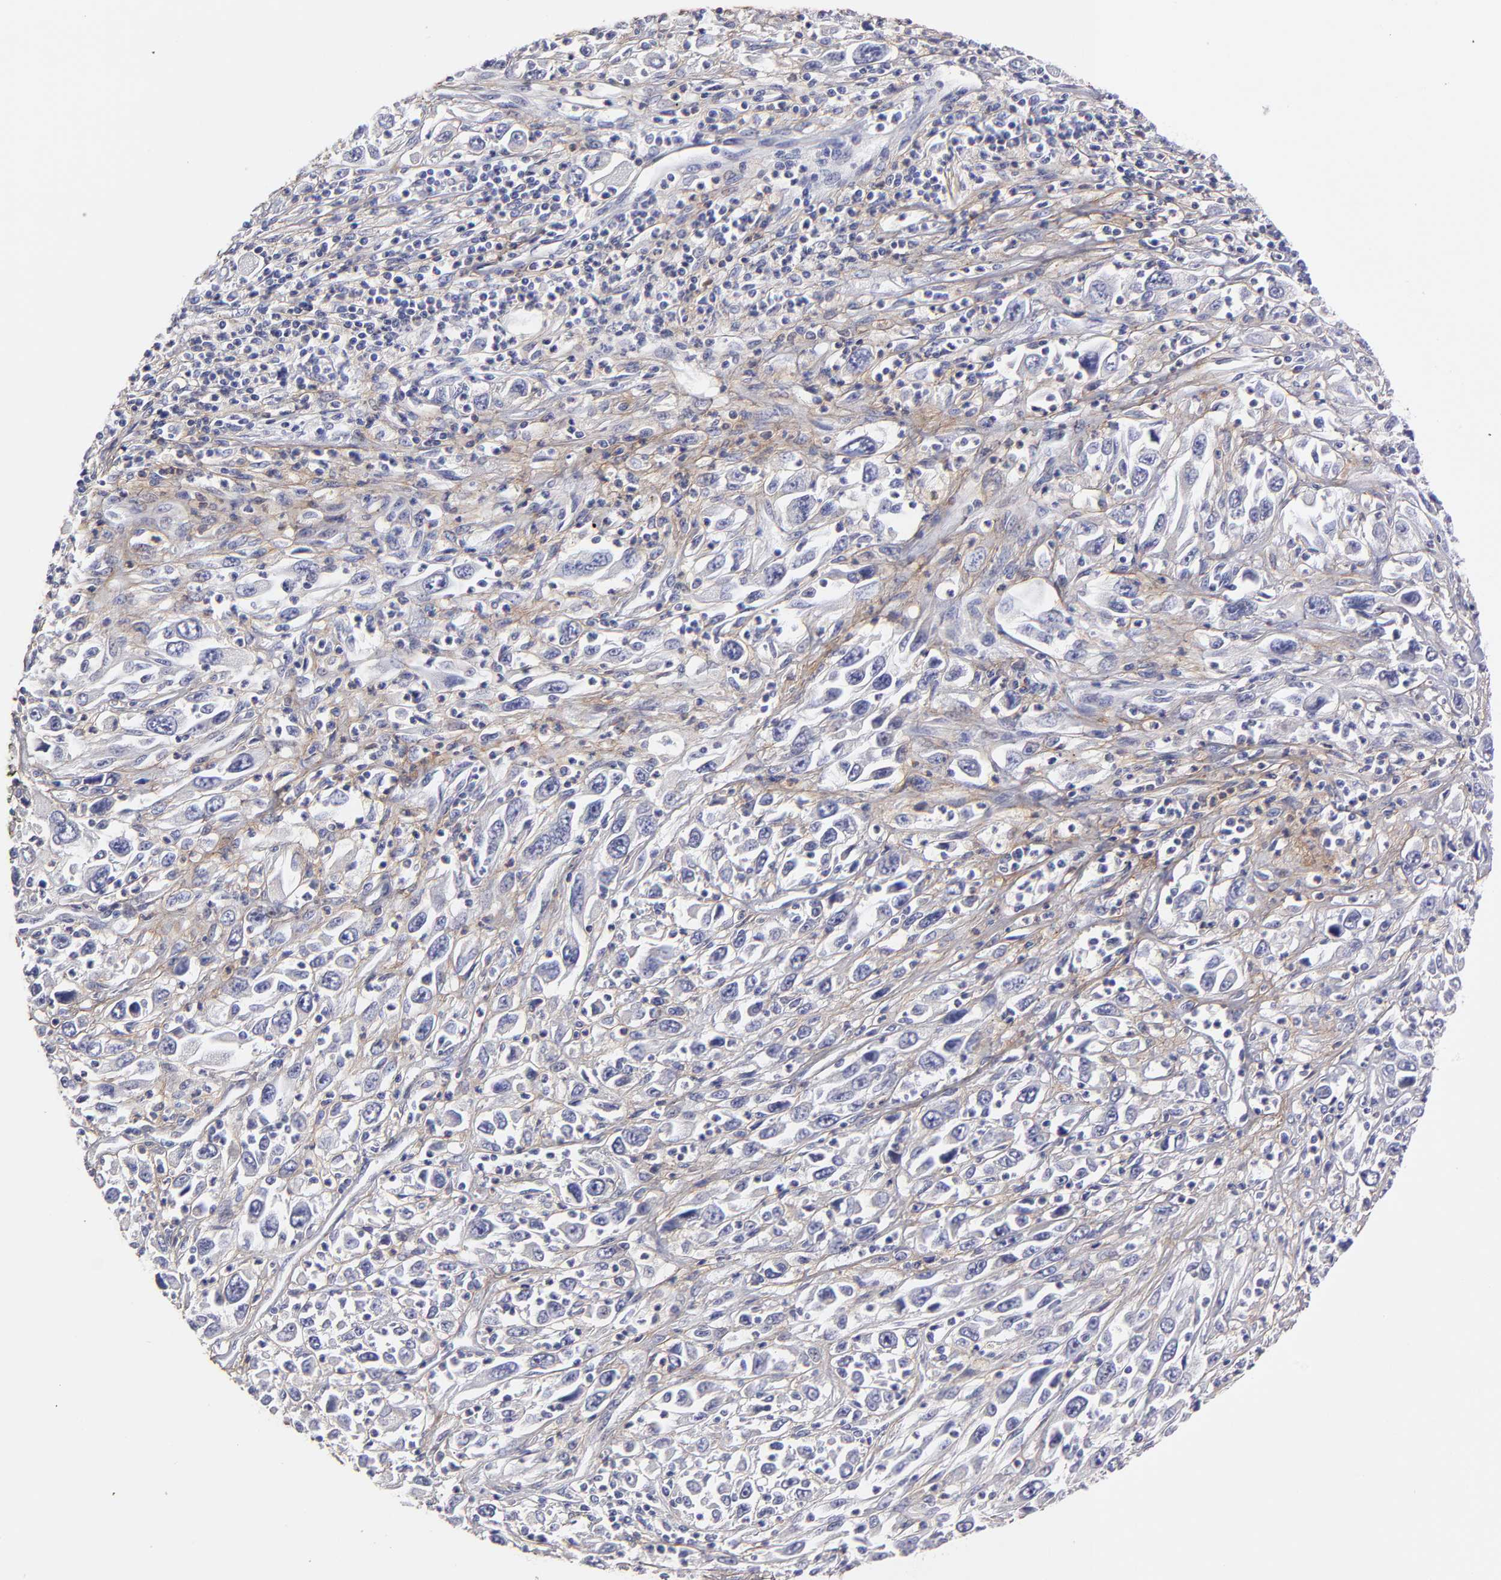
{"staining": {"intensity": "negative", "quantity": "none", "location": "none"}, "tissue": "melanoma", "cell_type": "Tumor cells", "image_type": "cancer", "snomed": [{"axis": "morphology", "description": "Malignant melanoma, Metastatic site"}, {"axis": "topography", "description": "Skin"}], "caption": "Immunohistochemical staining of human malignant melanoma (metastatic site) reveals no significant expression in tumor cells.", "gene": "BTG2", "patient": {"sex": "female", "age": 56}}